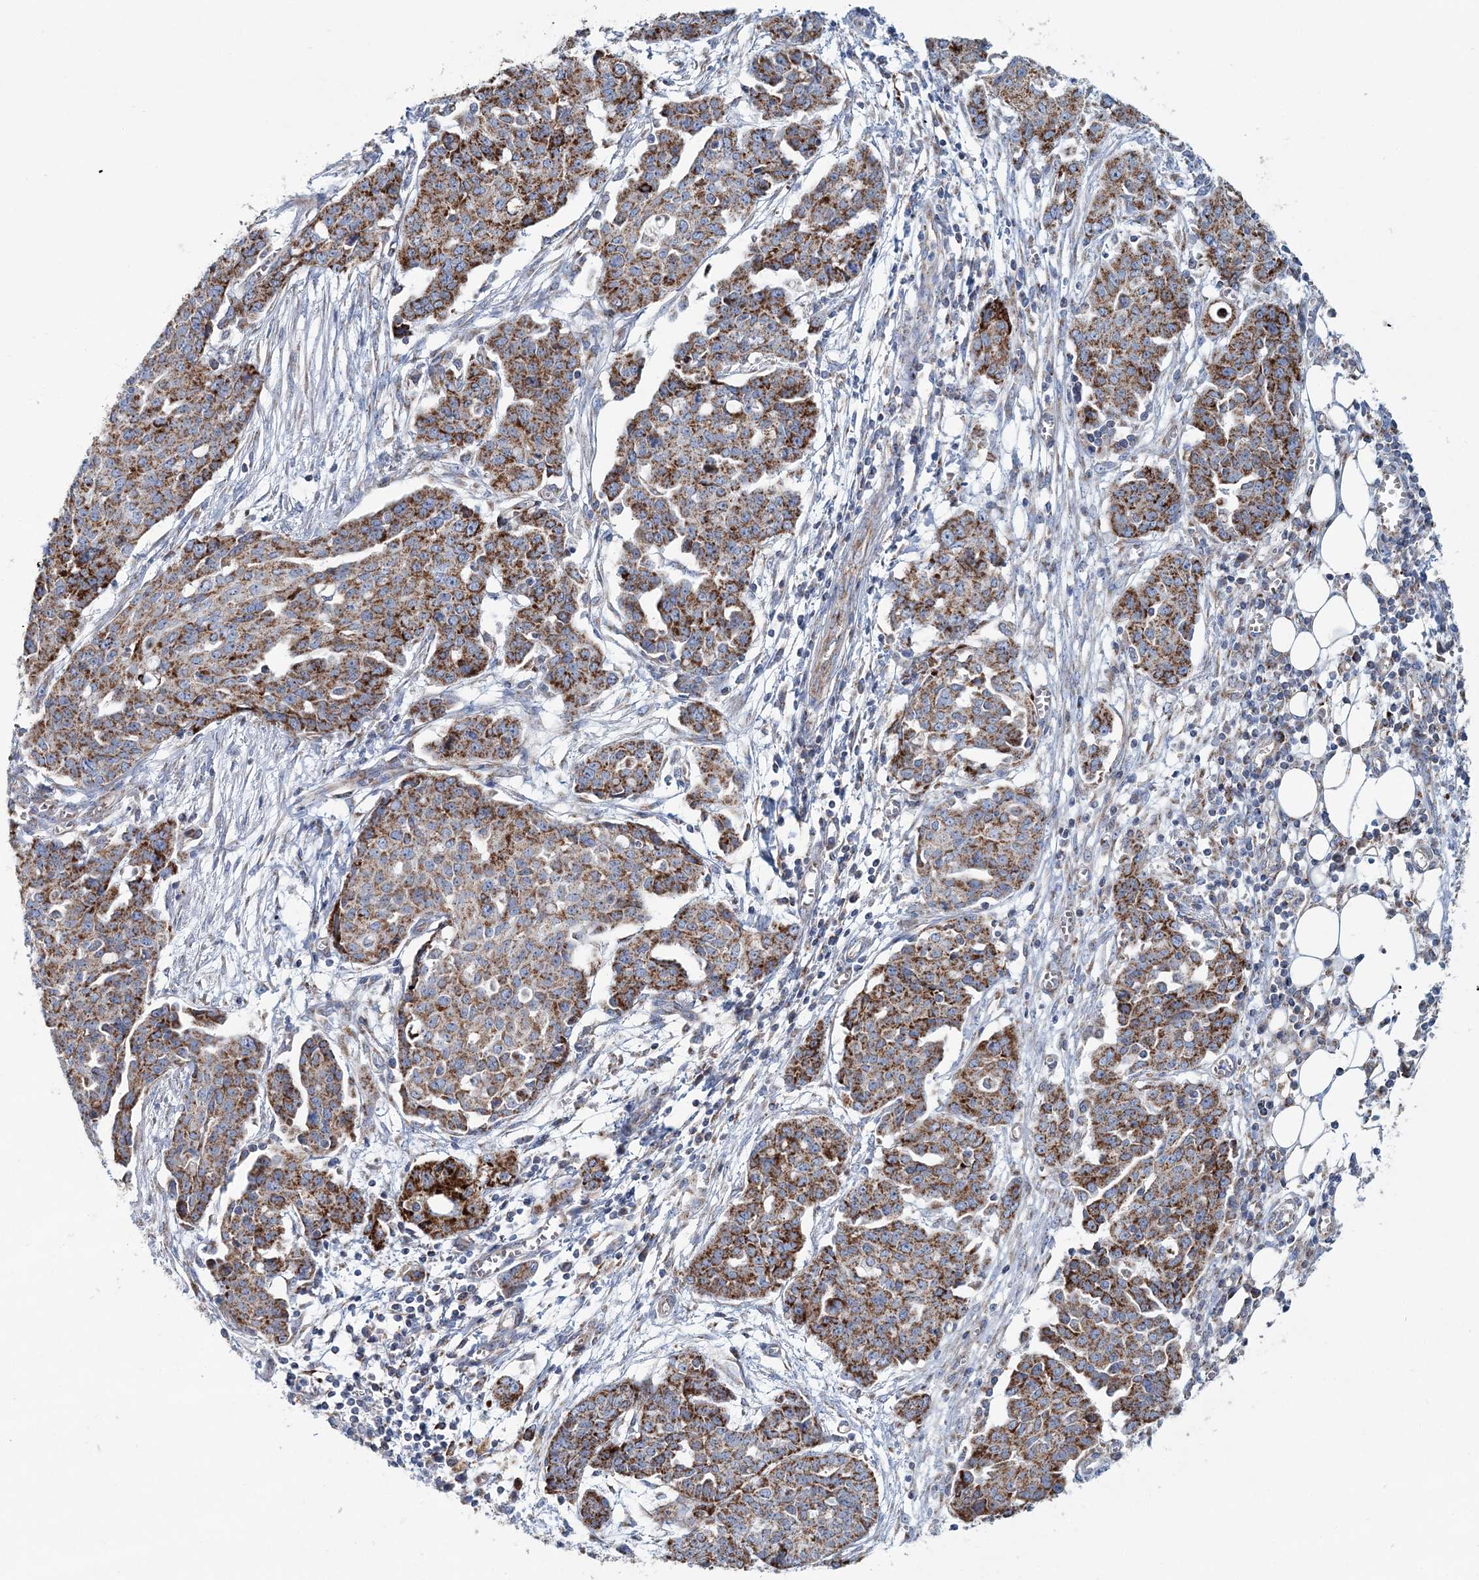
{"staining": {"intensity": "moderate", "quantity": ">75%", "location": "cytoplasmic/membranous"}, "tissue": "ovarian cancer", "cell_type": "Tumor cells", "image_type": "cancer", "snomed": [{"axis": "morphology", "description": "Cystadenocarcinoma, serous, NOS"}, {"axis": "topography", "description": "Soft tissue"}, {"axis": "topography", "description": "Ovary"}], "caption": "DAB immunohistochemical staining of ovarian serous cystadenocarcinoma exhibits moderate cytoplasmic/membranous protein staining in approximately >75% of tumor cells.", "gene": "ARHGAP6", "patient": {"sex": "female", "age": 57}}